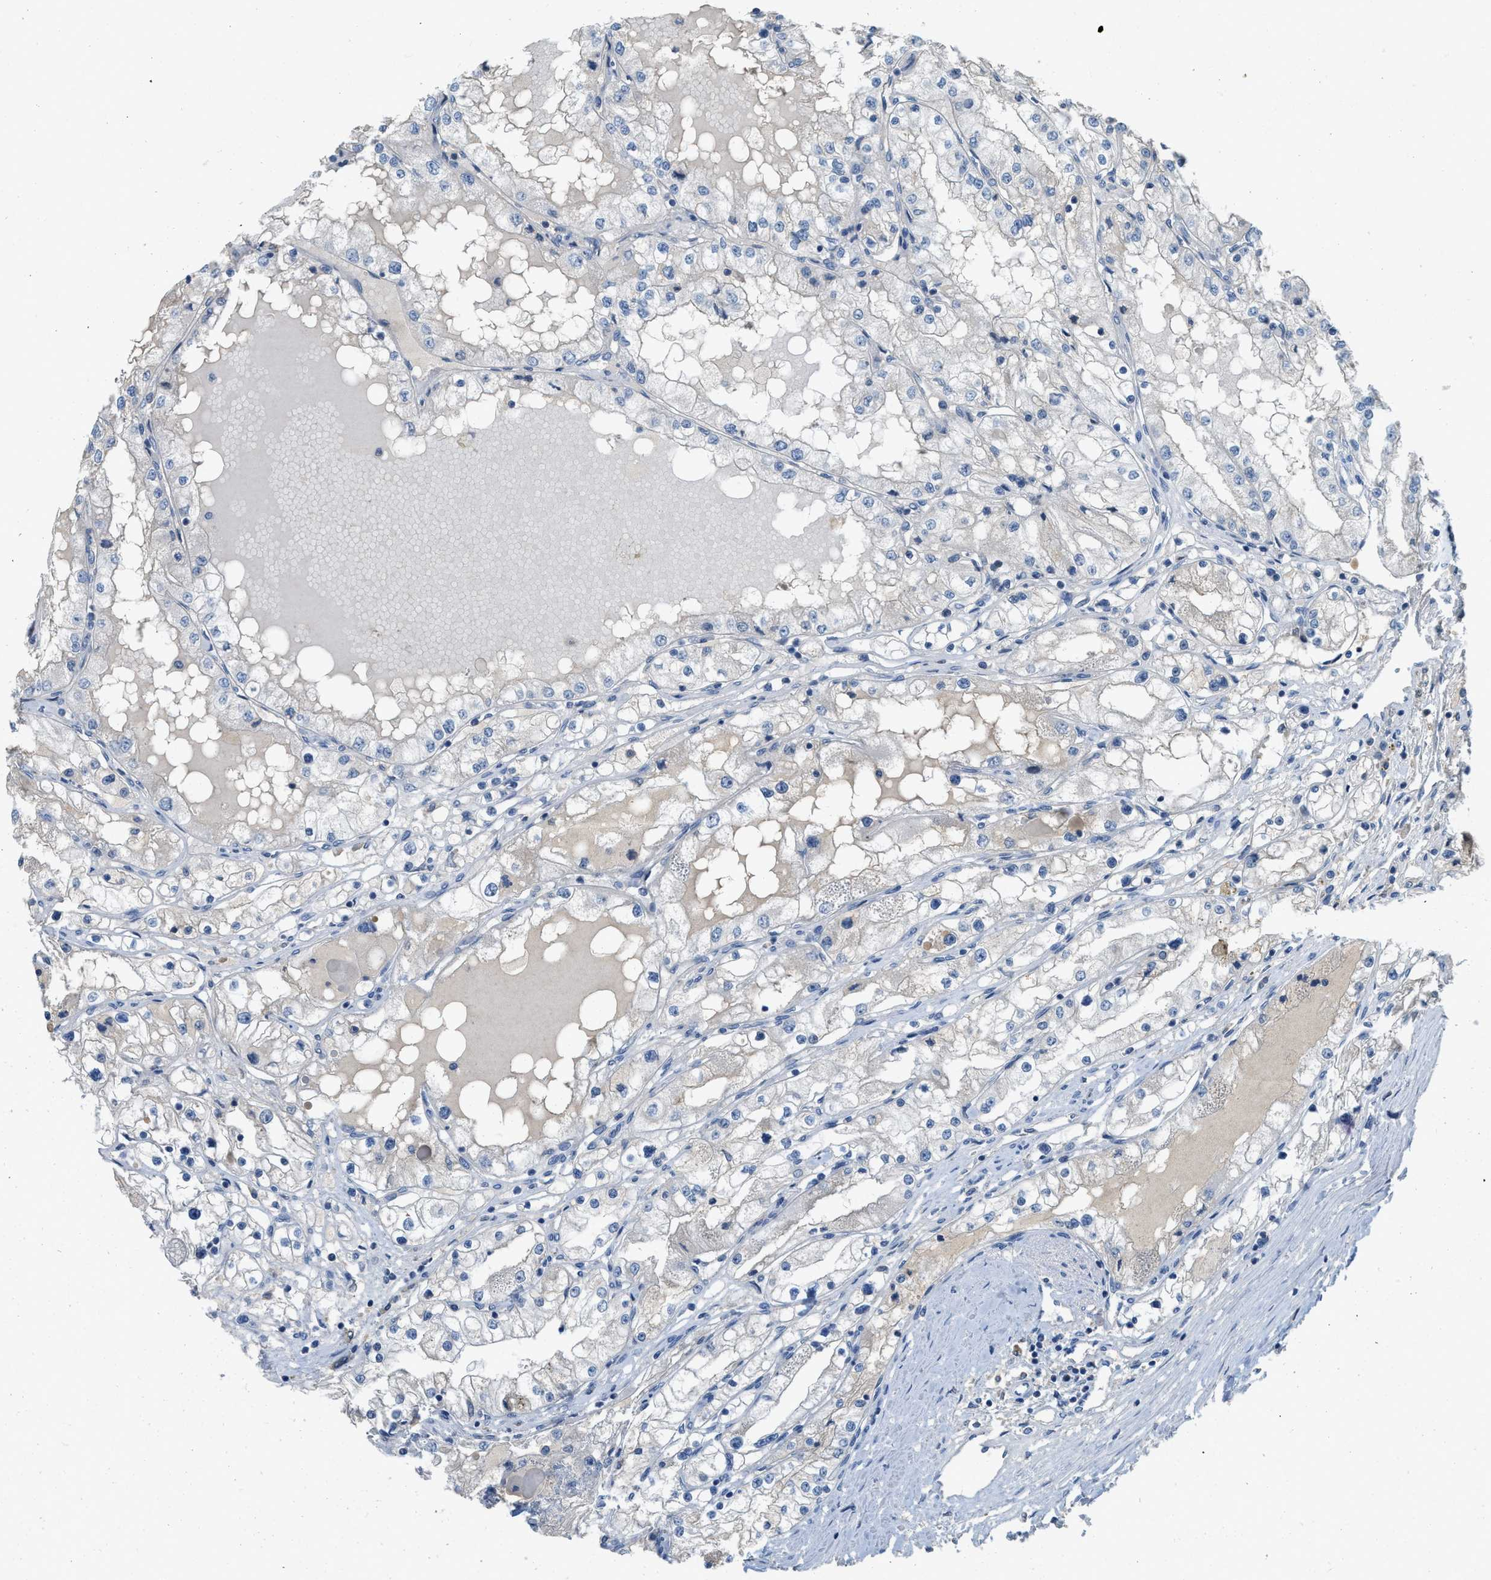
{"staining": {"intensity": "negative", "quantity": "none", "location": "none"}, "tissue": "renal cancer", "cell_type": "Tumor cells", "image_type": "cancer", "snomed": [{"axis": "morphology", "description": "Adenocarcinoma, NOS"}, {"axis": "topography", "description": "Kidney"}], "caption": "The histopathology image exhibits no significant staining in tumor cells of renal cancer.", "gene": "MIS18A", "patient": {"sex": "male", "age": 68}}